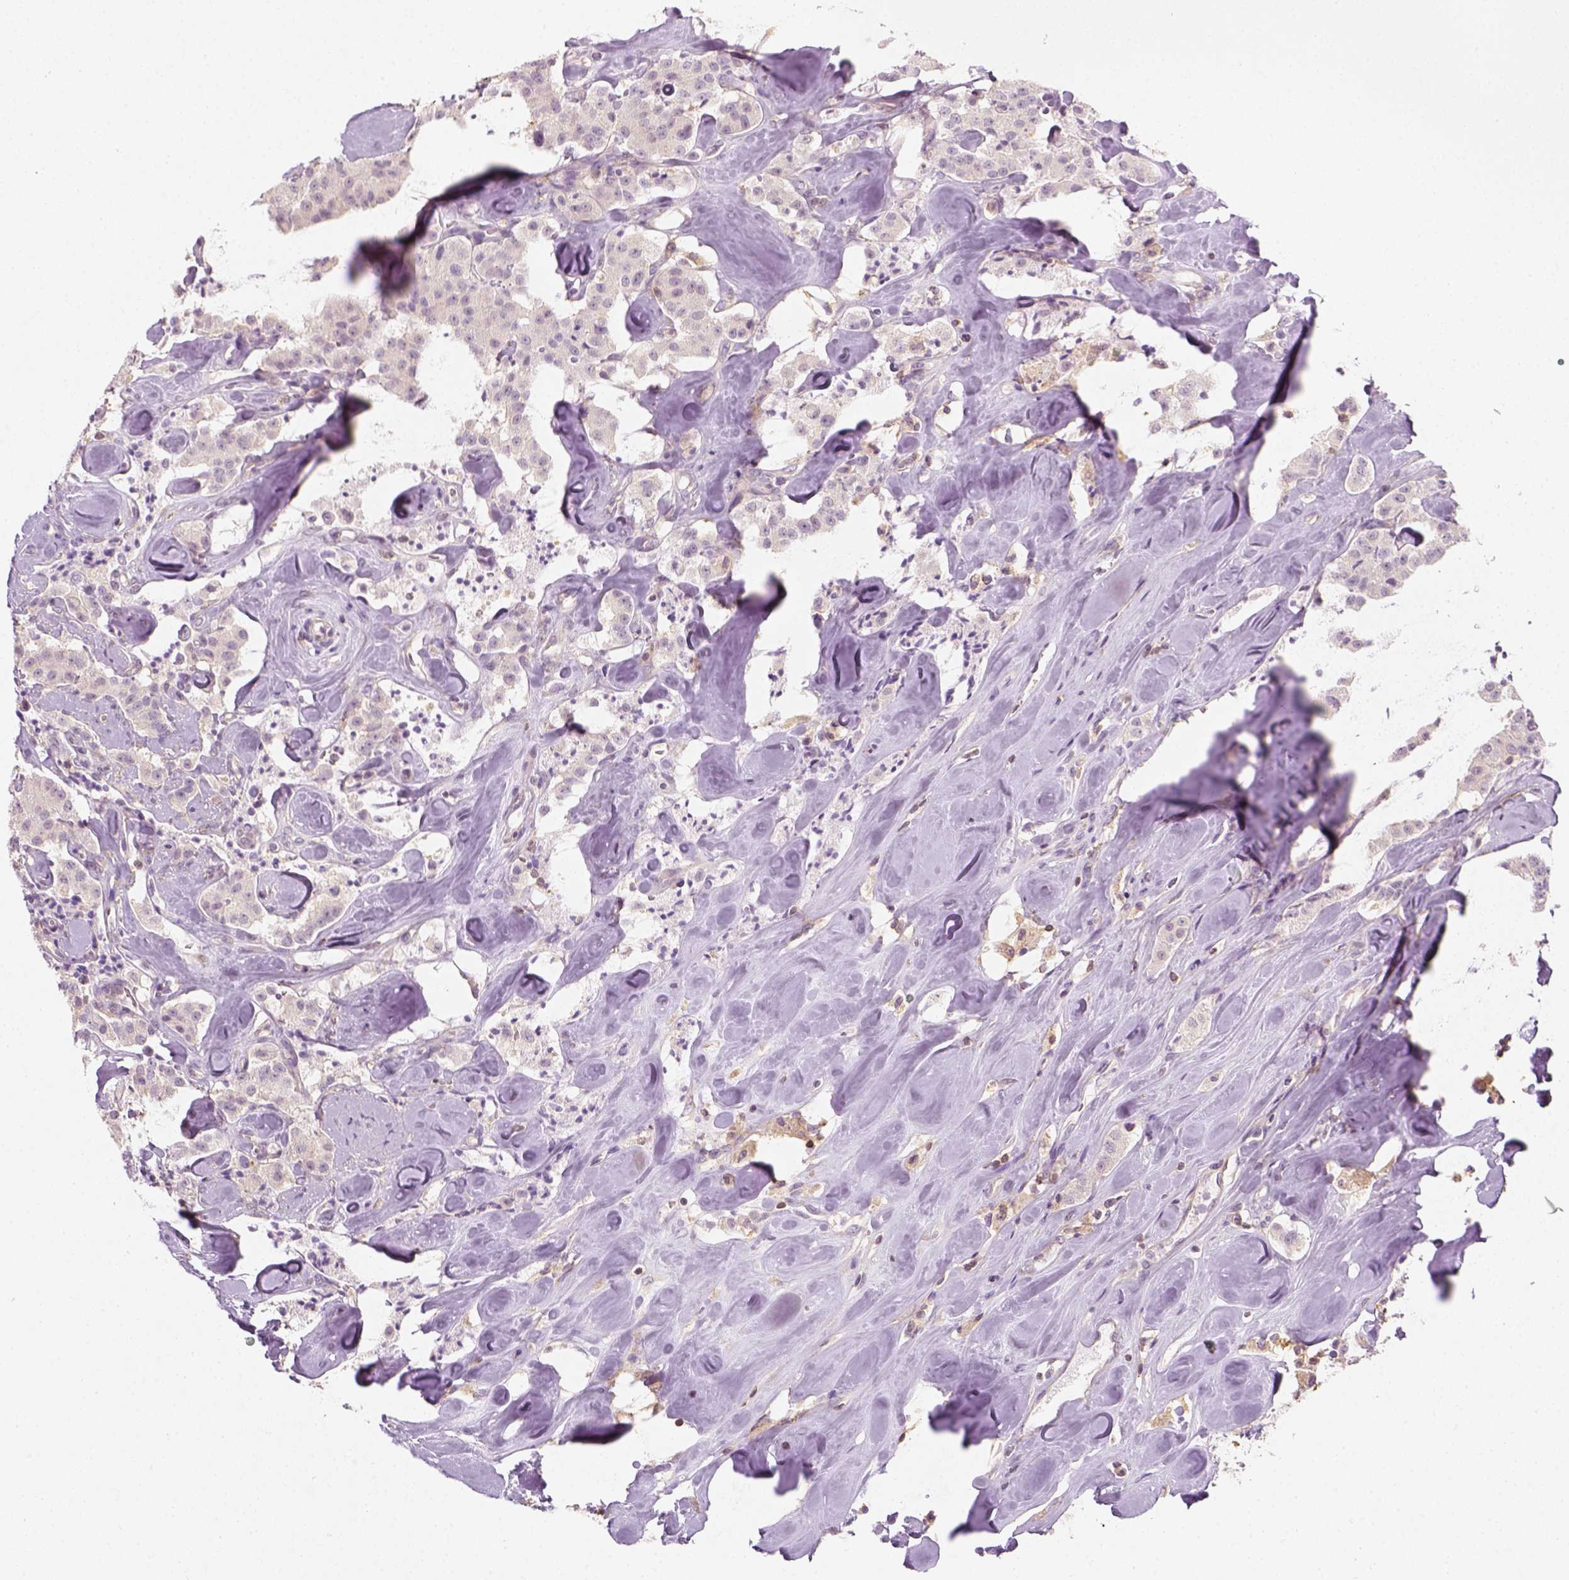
{"staining": {"intensity": "negative", "quantity": "none", "location": "none"}, "tissue": "carcinoid", "cell_type": "Tumor cells", "image_type": "cancer", "snomed": [{"axis": "morphology", "description": "Carcinoid, malignant, NOS"}, {"axis": "topography", "description": "Pancreas"}], "caption": "DAB immunohistochemical staining of human malignant carcinoid demonstrates no significant staining in tumor cells. The staining is performed using DAB brown chromogen with nuclei counter-stained in using hematoxylin.", "gene": "EPHB1", "patient": {"sex": "male", "age": 41}}